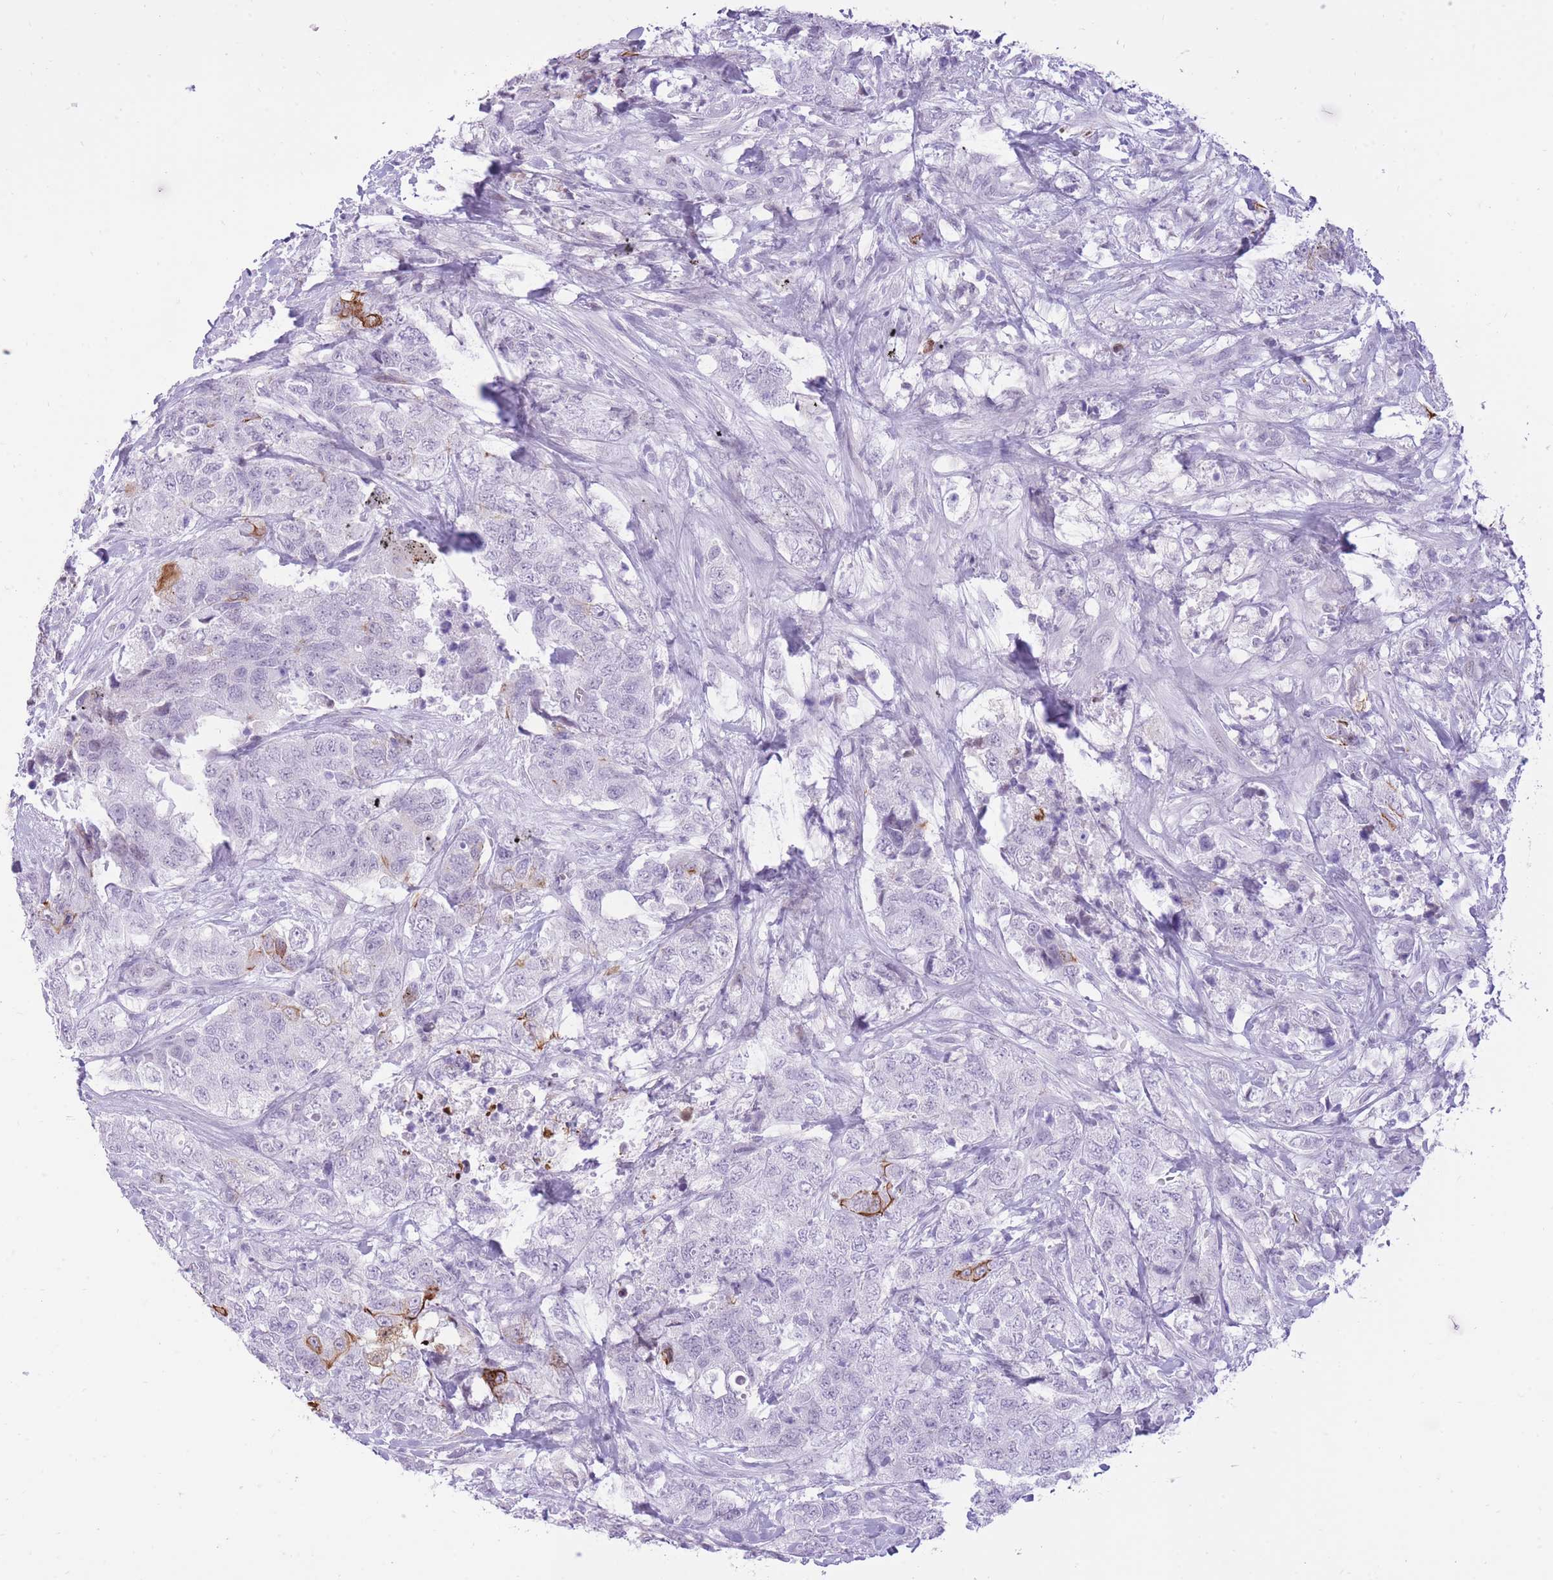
{"staining": {"intensity": "negative", "quantity": "none", "location": "none"}, "tissue": "urothelial cancer", "cell_type": "Tumor cells", "image_type": "cancer", "snomed": [{"axis": "morphology", "description": "Urothelial carcinoma, High grade"}, {"axis": "topography", "description": "Urinary bladder"}], "caption": "Image shows no protein positivity in tumor cells of urothelial cancer tissue.", "gene": "MEIS3", "patient": {"sex": "female", "age": 78}}